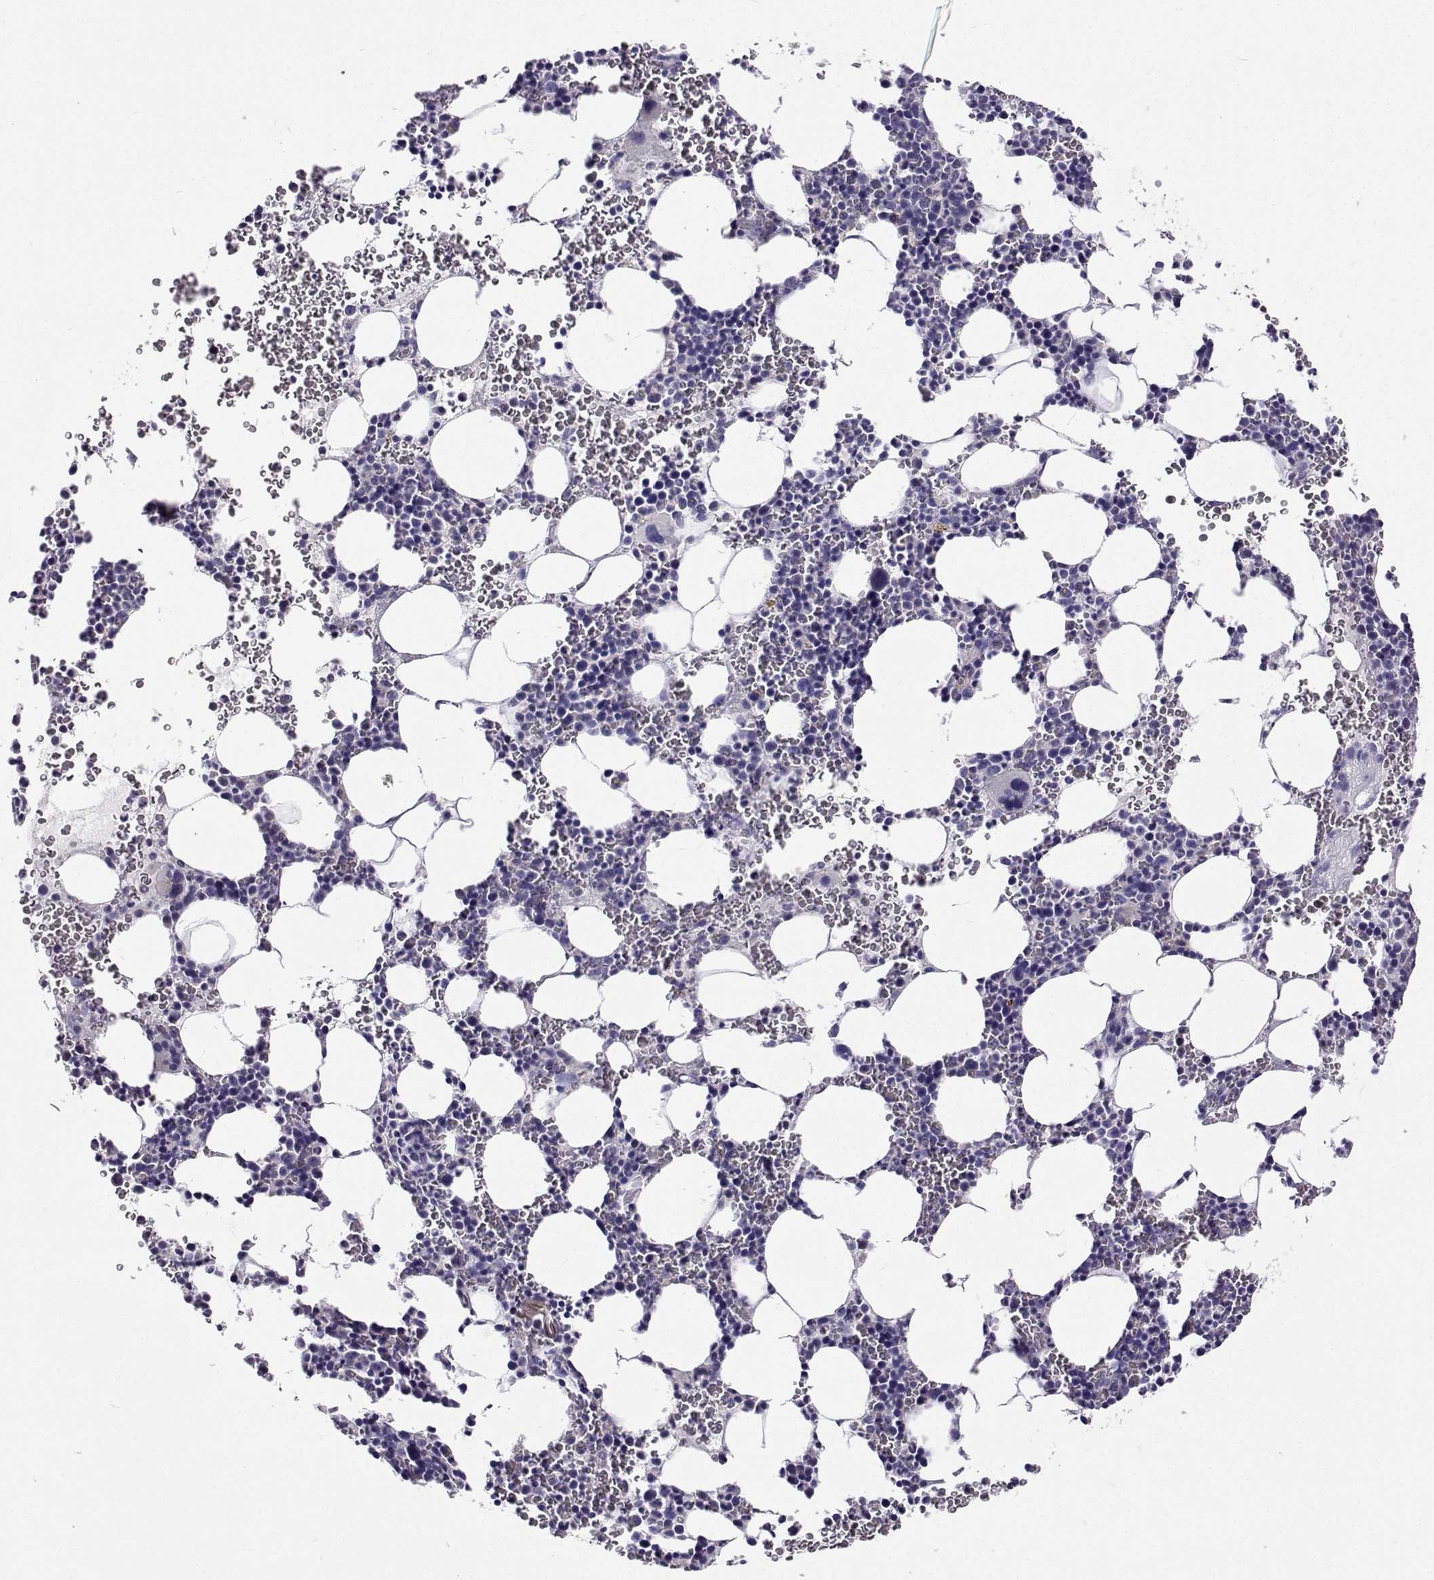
{"staining": {"intensity": "negative", "quantity": "none", "location": "none"}, "tissue": "bone marrow", "cell_type": "Hematopoietic cells", "image_type": "normal", "snomed": [{"axis": "morphology", "description": "Normal tissue, NOS"}, {"axis": "topography", "description": "Bone marrow"}], "caption": "Immunohistochemistry (IHC) photomicrograph of normal bone marrow stained for a protein (brown), which reveals no positivity in hematopoietic cells. (DAB immunohistochemistry (IHC), high magnification).", "gene": "LHFPL7", "patient": {"sex": "male", "age": 82}}